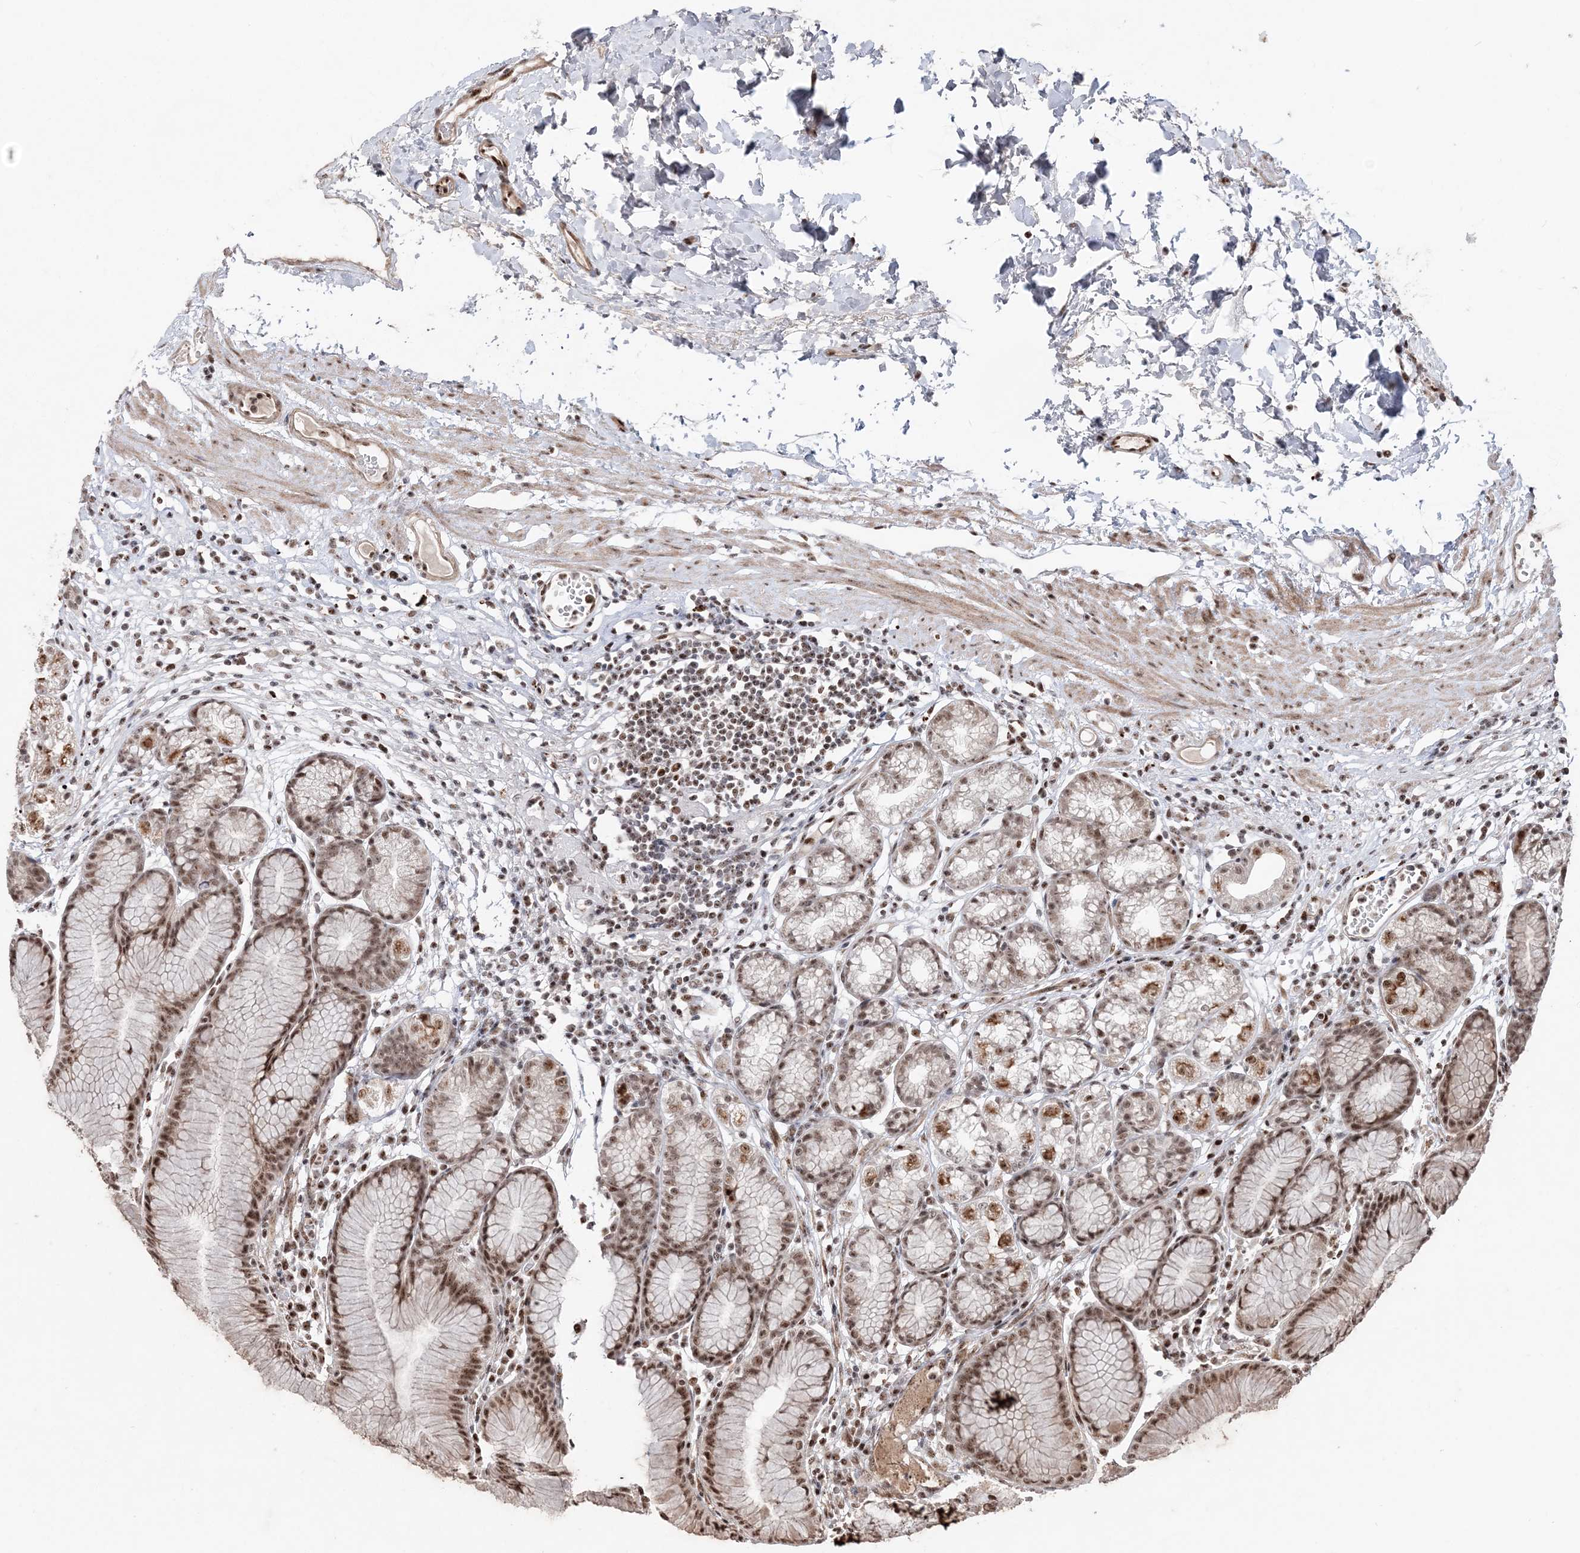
{"staining": {"intensity": "strong", "quantity": ">75%", "location": "nuclear"}, "tissue": "stomach", "cell_type": "Glandular cells", "image_type": "normal", "snomed": [{"axis": "morphology", "description": "Normal tissue, NOS"}, {"axis": "topography", "description": "Stomach"}], "caption": "DAB immunohistochemical staining of normal human stomach reveals strong nuclear protein expression in approximately >75% of glandular cells.", "gene": "RBM17", "patient": {"sex": "female", "age": 57}}